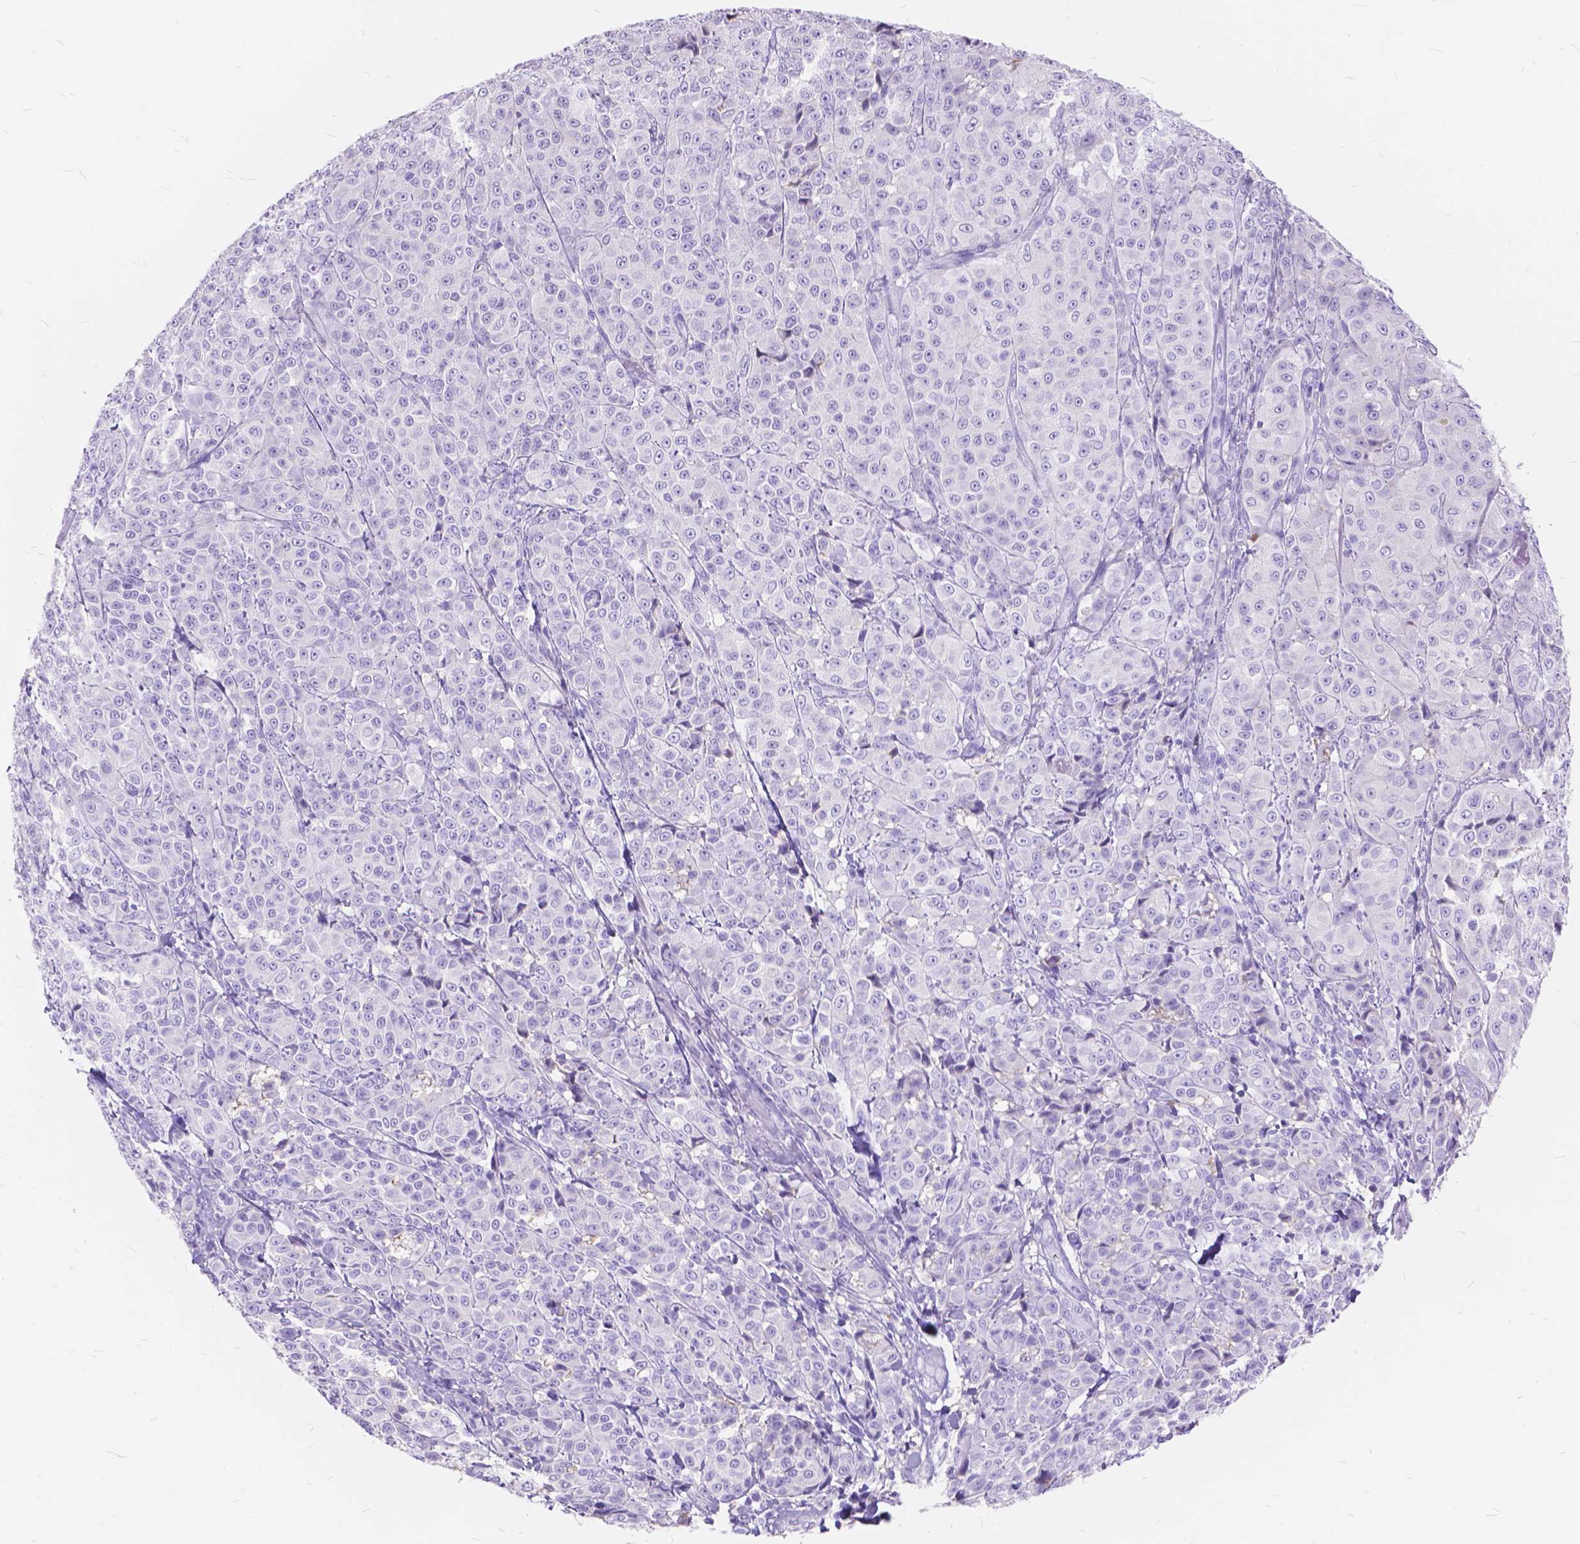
{"staining": {"intensity": "negative", "quantity": "none", "location": "none"}, "tissue": "melanoma", "cell_type": "Tumor cells", "image_type": "cancer", "snomed": [{"axis": "morphology", "description": "Malignant melanoma, NOS"}, {"axis": "topography", "description": "Skin"}], "caption": "Protein analysis of malignant melanoma shows no significant expression in tumor cells.", "gene": "FOXL2", "patient": {"sex": "male", "age": 89}}